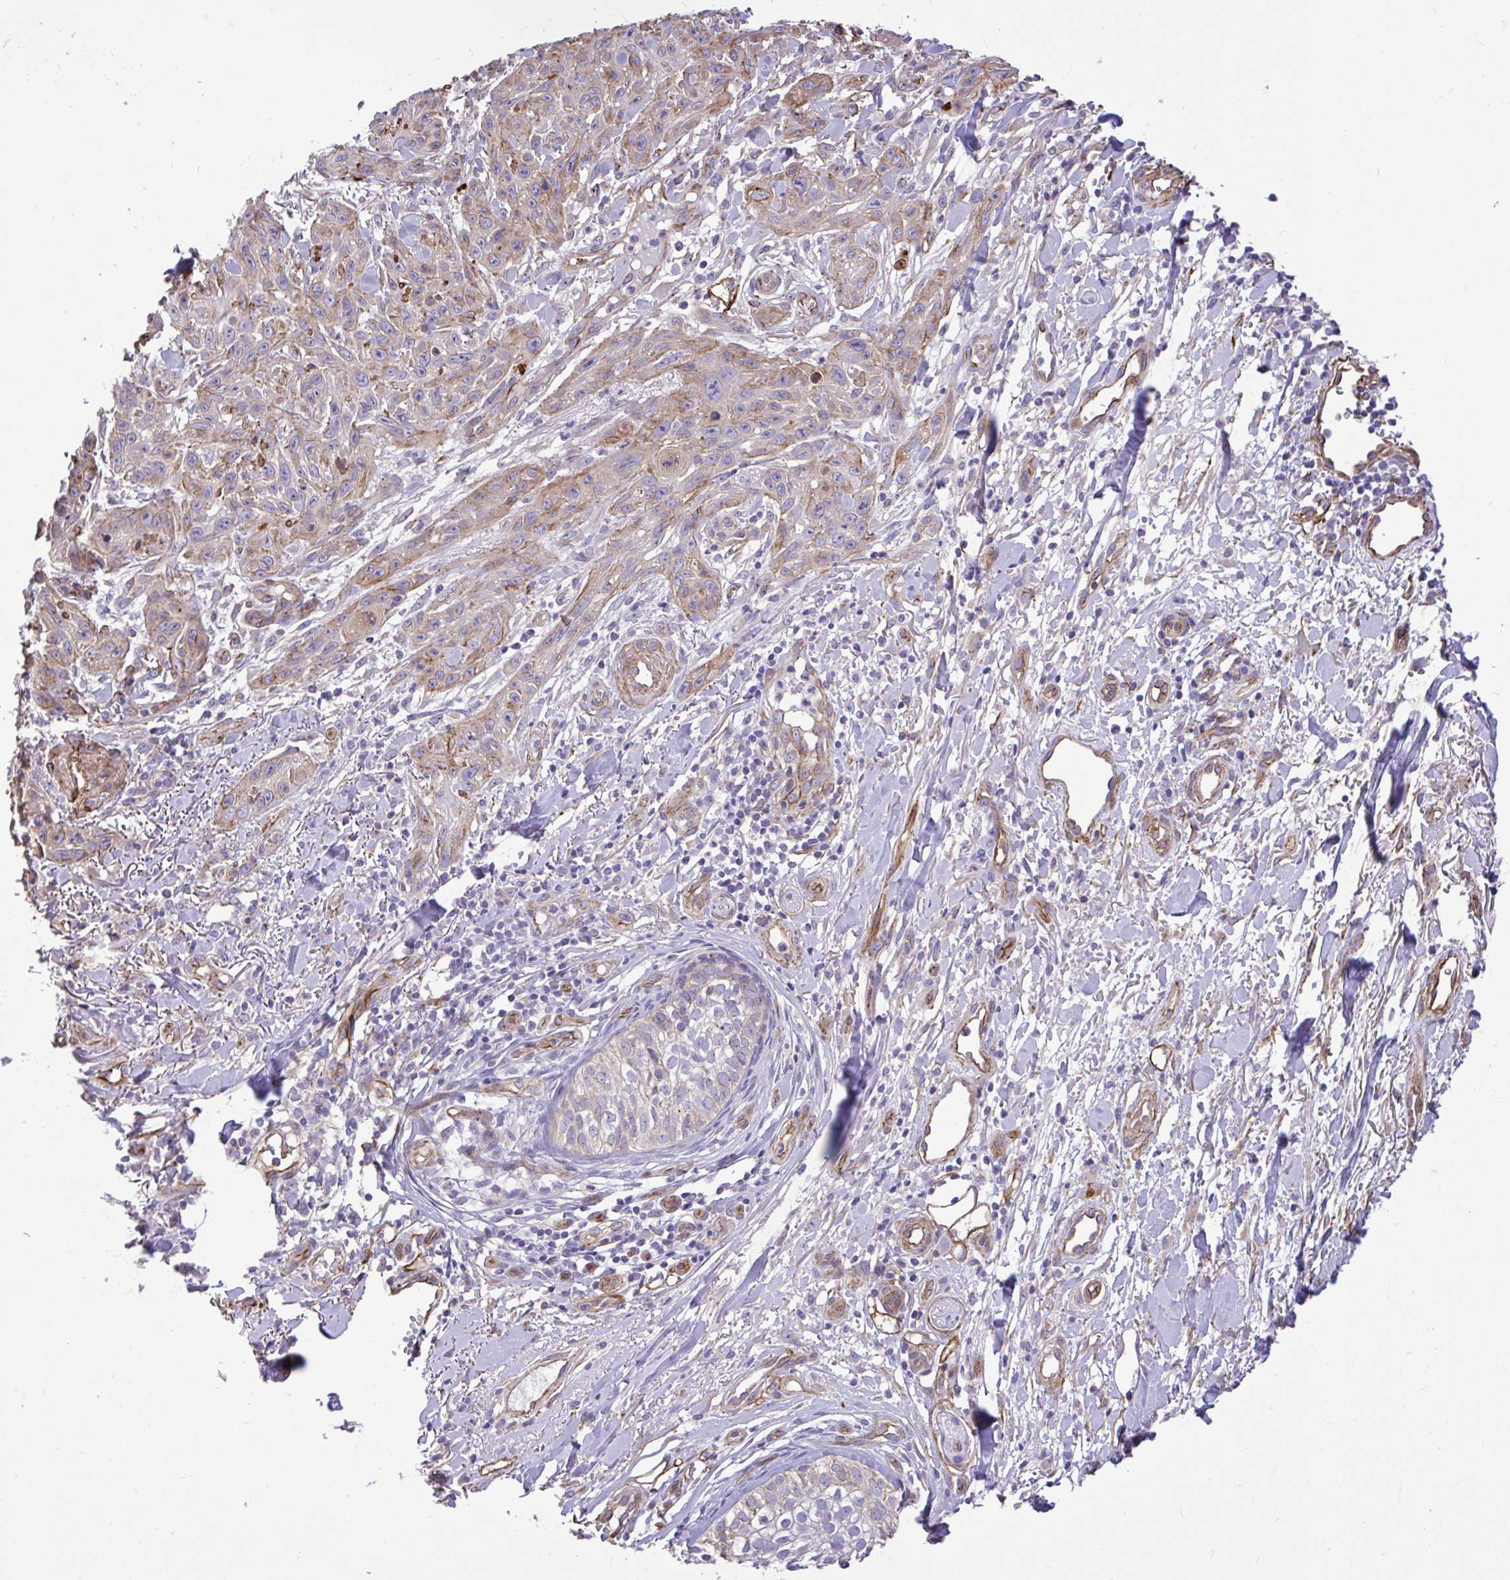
{"staining": {"intensity": "moderate", "quantity": "25%-75%", "location": "cytoplasmic/membranous"}, "tissue": "skin cancer", "cell_type": "Tumor cells", "image_type": "cancer", "snomed": [{"axis": "morphology", "description": "Squamous cell carcinoma, NOS"}, {"axis": "topography", "description": "Skin"}], "caption": "Immunohistochemistry photomicrograph of neoplastic tissue: human skin cancer (squamous cell carcinoma) stained using IHC demonstrates medium levels of moderate protein expression localized specifically in the cytoplasmic/membranous of tumor cells, appearing as a cytoplasmic/membranous brown color.", "gene": "PTPRK", "patient": {"sex": "male", "age": 86}}